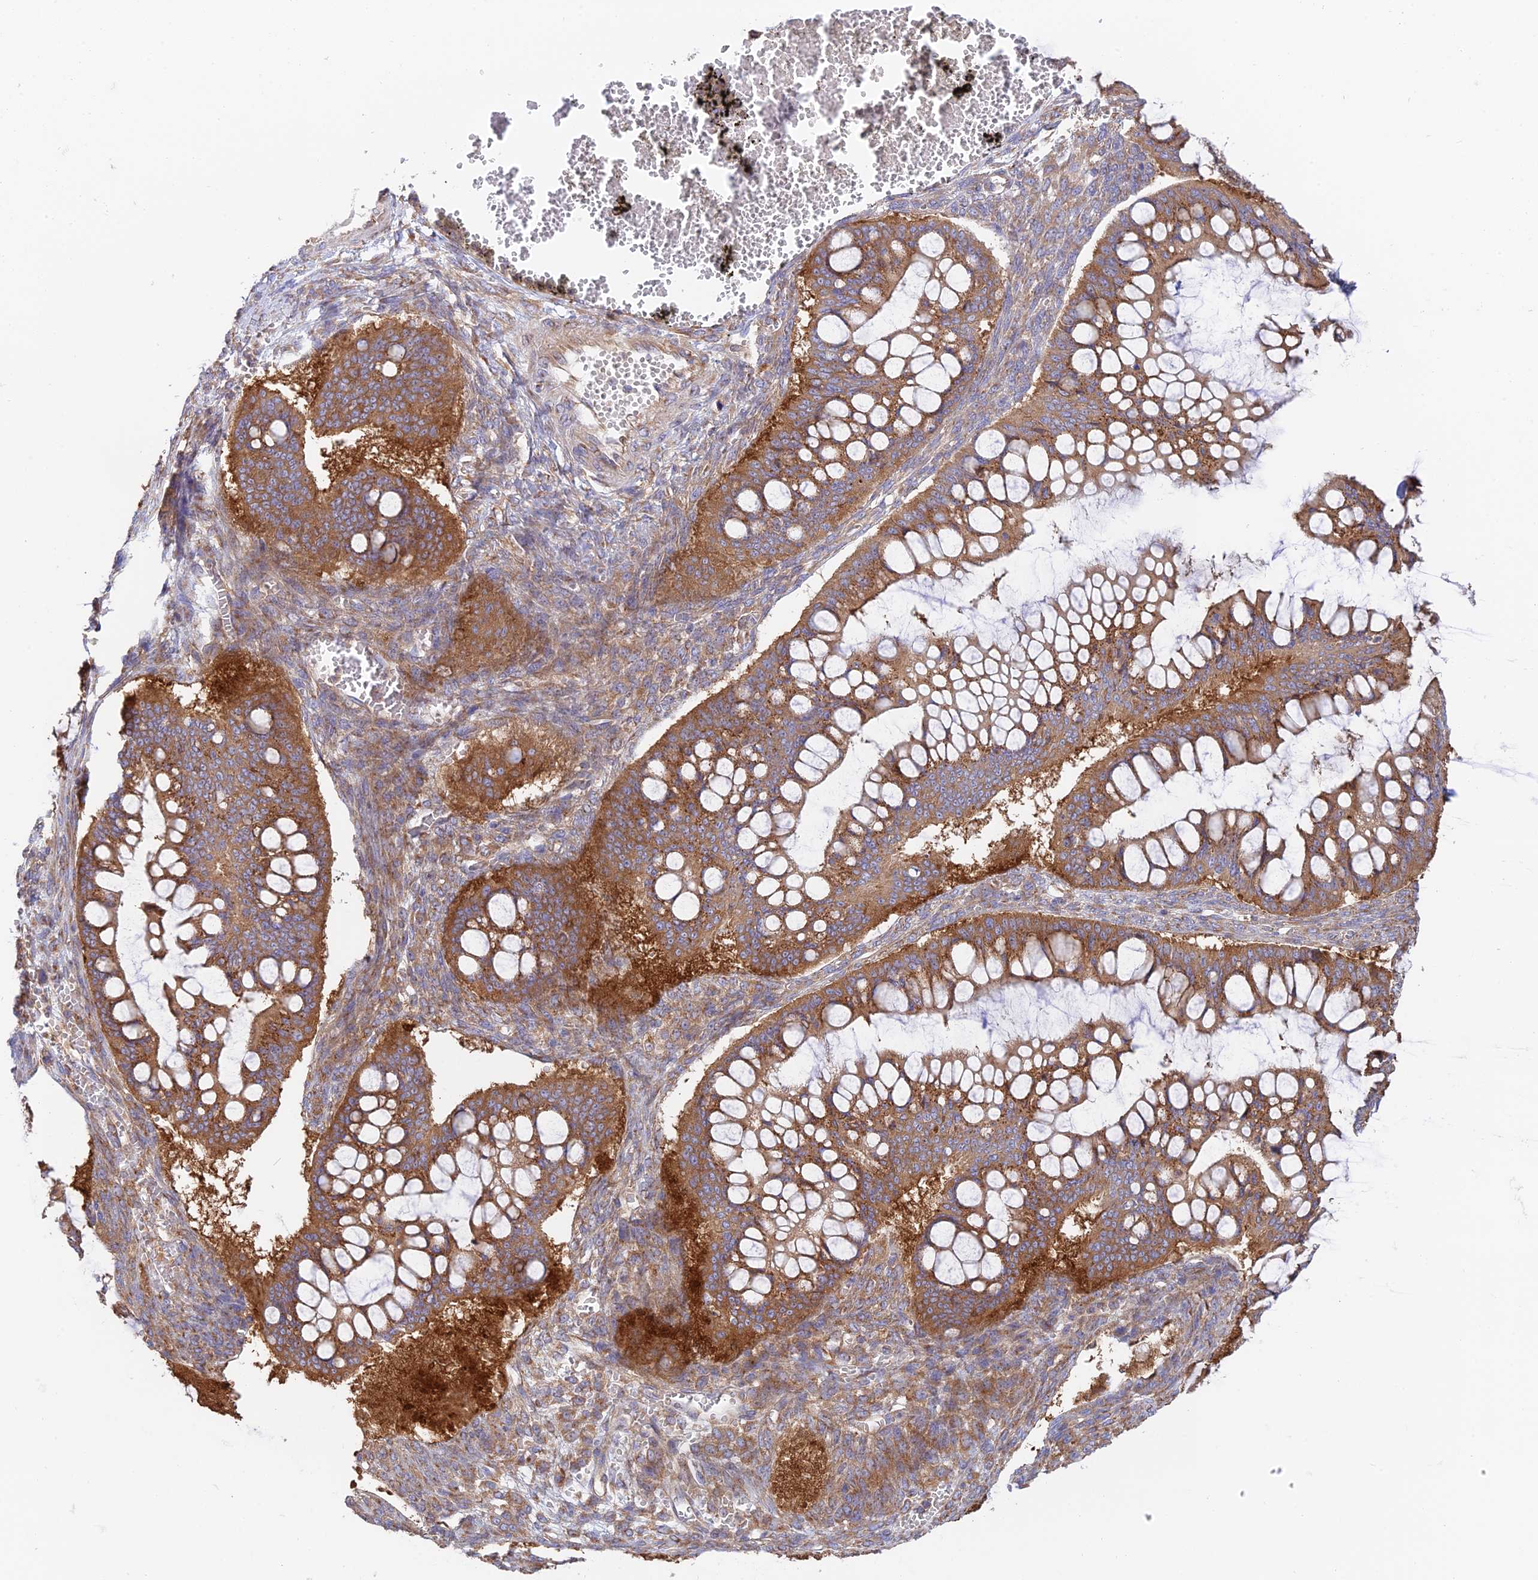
{"staining": {"intensity": "strong", "quantity": ">75%", "location": "cytoplasmic/membranous"}, "tissue": "ovarian cancer", "cell_type": "Tumor cells", "image_type": "cancer", "snomed": [{"axis": "morphology", "description": "Cystadenocarcinoma, mucinous, NOS"}, {"axis": "topography", "description": "Ovary"}], "caption": "IHC histopathology image of neoplastic tissue: human ovarian cancer stained using immunohistochemistry (IHC) shows high levels of strong protein expression localized specifically in the cytoplasmic/membranous of tumor cells, appearing as a cytoplasmic/membranous brown color.", "gene": "GOLGA3", "patient": {"sex": "female", "age": 73}}